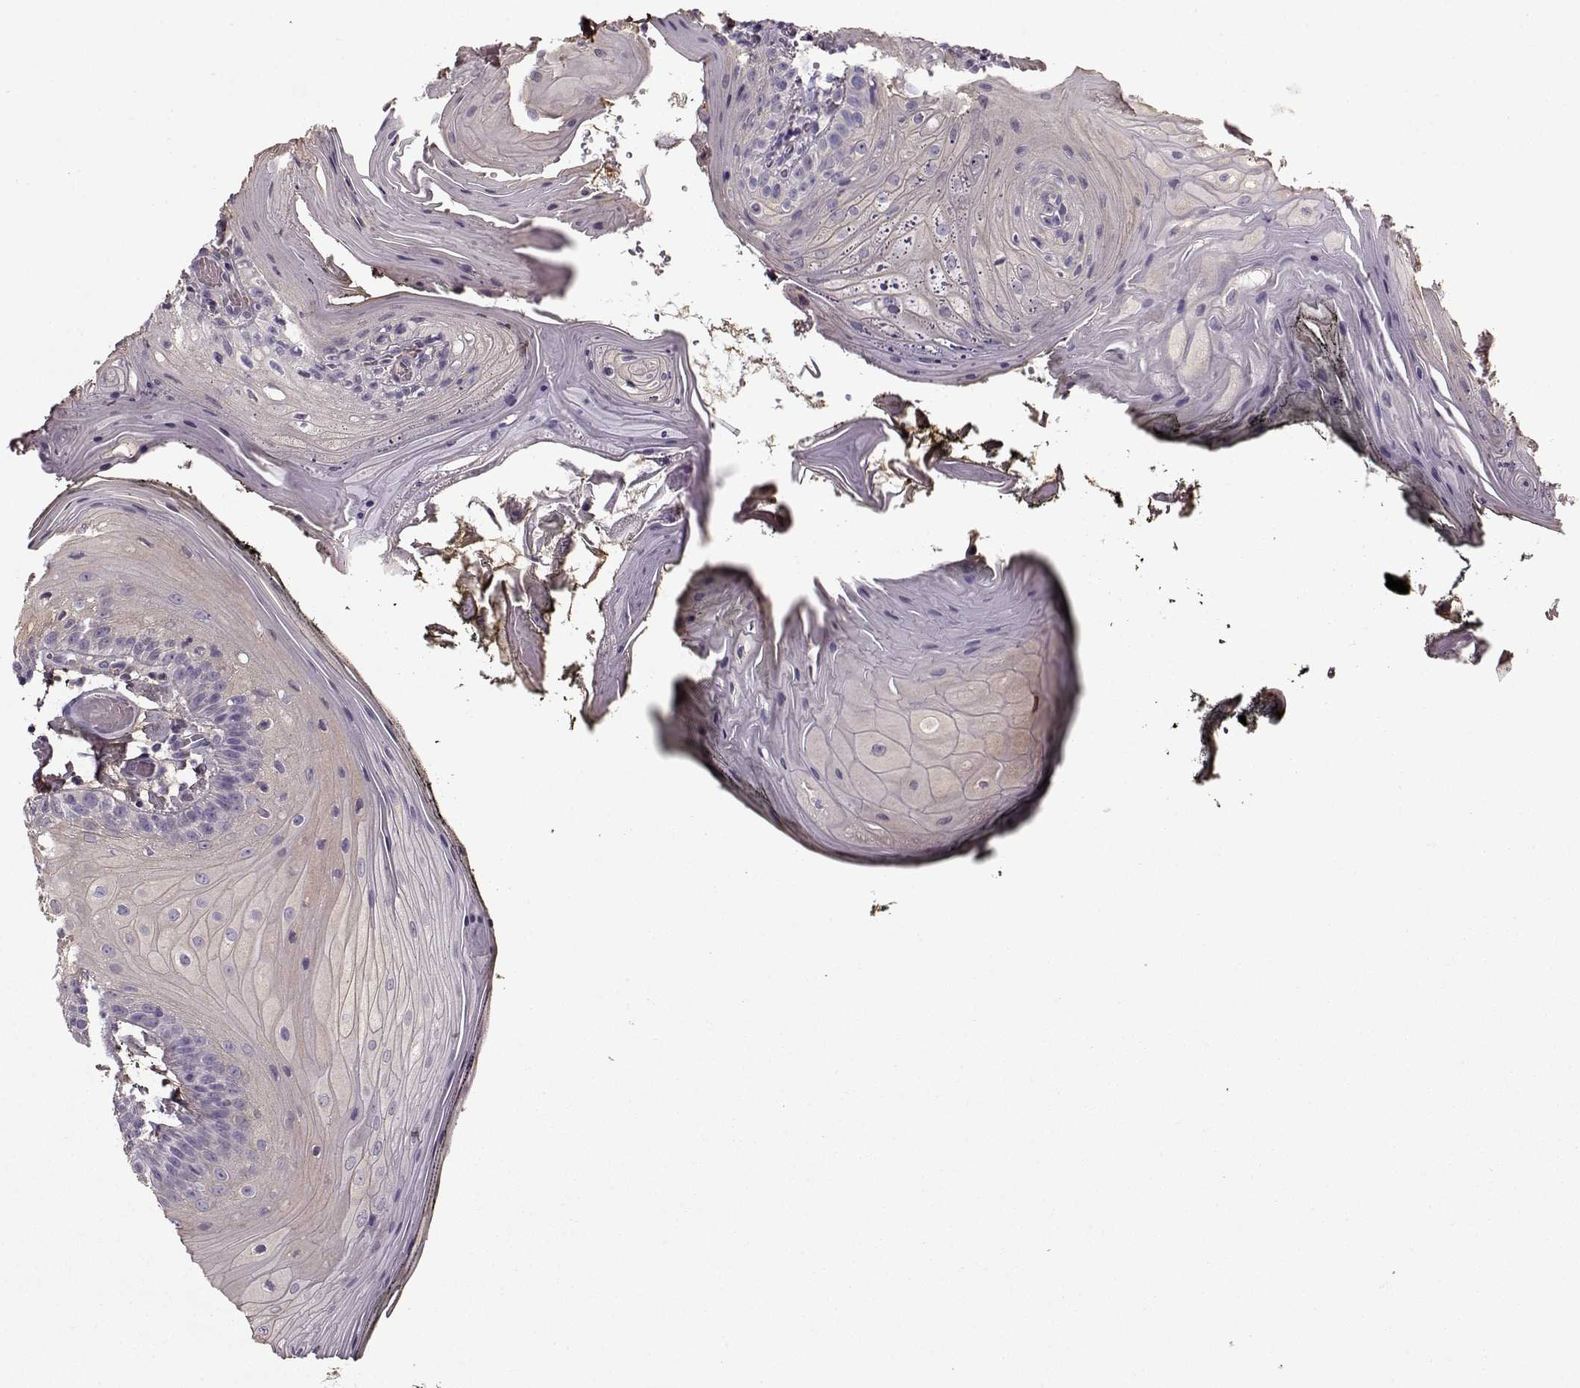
{"staining": {"intensity": "negative", "quantity": "none", "location": "none"}, "tissue": "oral mucosa", "cell_type": "Squamous epithelial cells", "image_type": "normal", "snomed": [{"axis": "morphology", "description": "Normal tissue, NOS"}, {"axis": "topography", "description": "Oral tissue"}], "caption": "Immunohistochemistry of normal oral mucosa exhibits no positivity in squamous epithelial cells.", "gene": "LUM", "patient": {"sex": "male", "age": 9}}